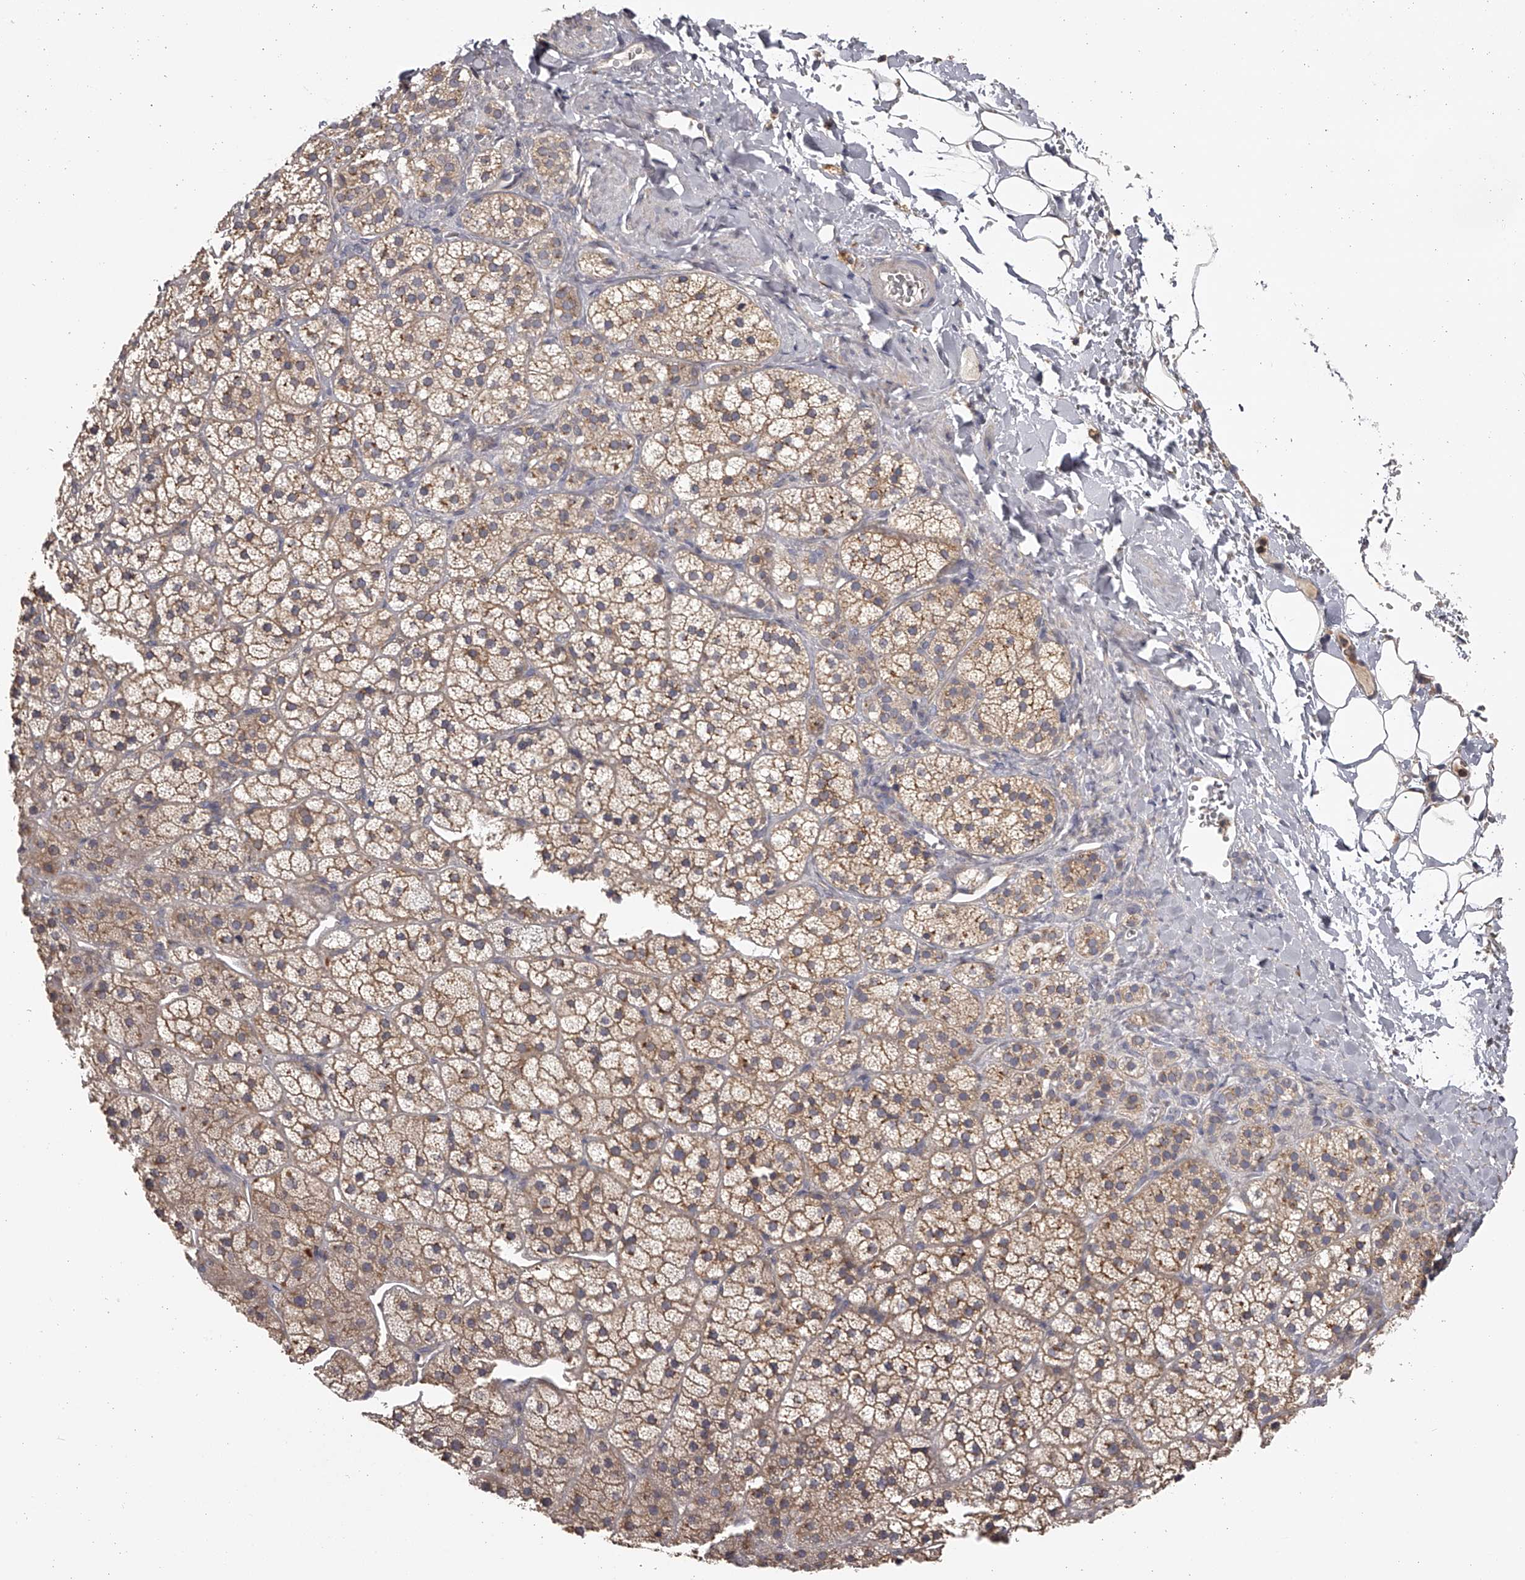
{"staining": {"intensity": "moderate", "quantity": "25%-75%", "location": "cytoplasmic/membranous"}, "tissue": "adrenal gland", "cell_type": "Glandular cells", "image_type": "normal", "snomed": [{"axis": "morphology", "description": "Normal tissue, NOS"}, {"axis": "topography", "description": "Adrenal gland"}], "caption": "Immunohistochemical staining of normal human adrenal gland reveals medium levels of moderate cytoplasmic/membranous expression in about 25%-75% of glandular cells. (IHC, brightfield microscopy, high magnification).", "gene": "TNN", "patient": {"sex": "female", "age": 44}}